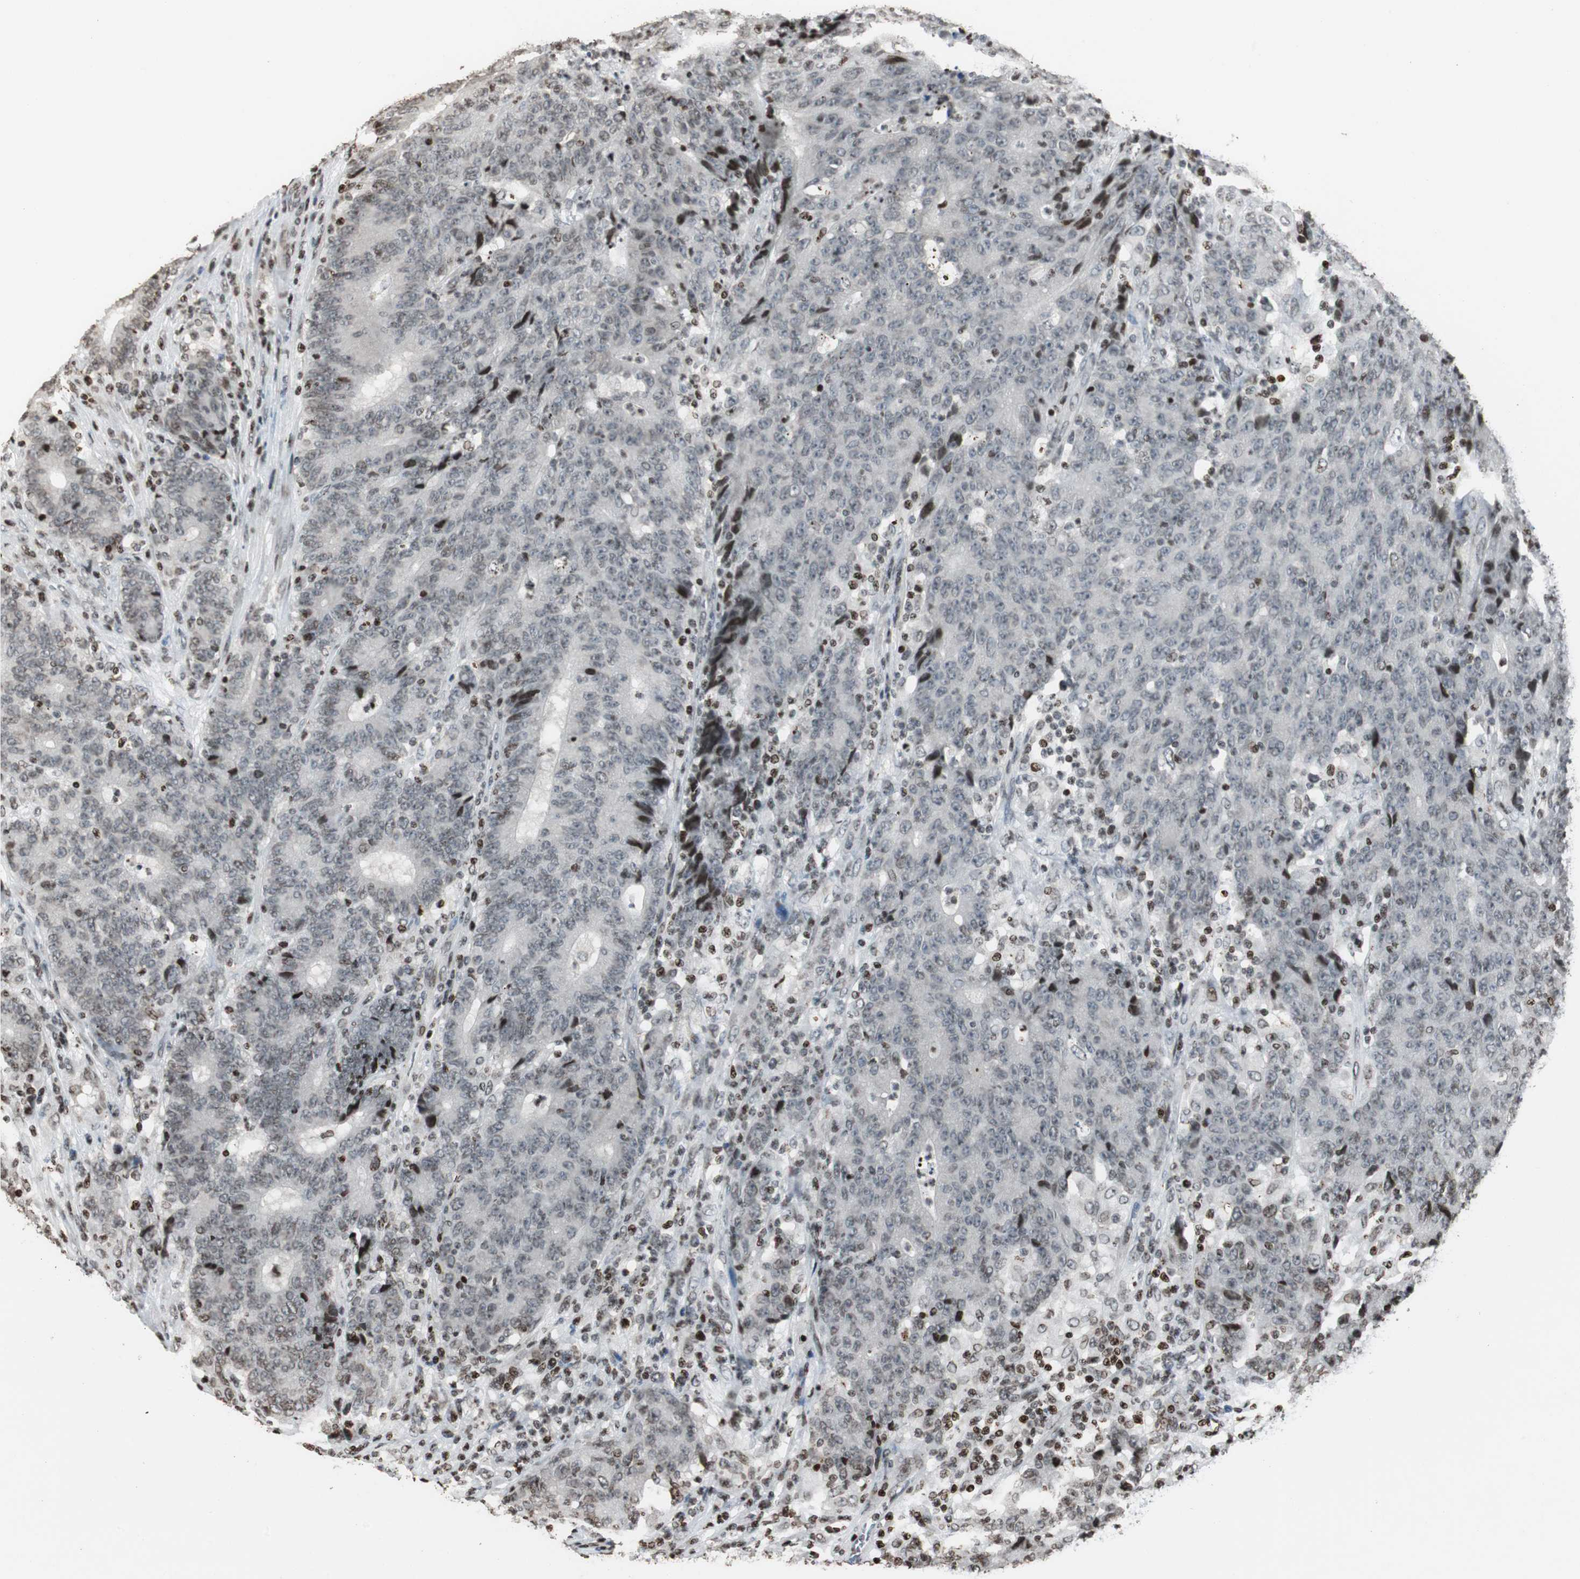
{"staining": {"intensity": "moderate", "quantity": ">75%", "location": "nuclear"}, "tissue": "colorectal cancer", "cell_type": "Tumor cells", "image_type": "cancer", "snomed": [{"axis": "morphology", "description": "Normal tissue, NOS"}, {"axis": "morphology", "description": "Adenocarcinoma, NOS"}, {"axis": "topography", "description": "Colon"}], "caption": "Immunohistochemistry staining of colorectal cancer, which shows medium levels of moderate nuclear staining in about >75% of tumor cells indicating moderate nuclear protein staining. The staining was performed using DAB (3,3'-diaminobenzidine) (brown) for protein detection and nuclei were counterstained in hematoxylin (blue).", "gene": "PAXIP1", "patient": {"sex": "female", "age": 75}}